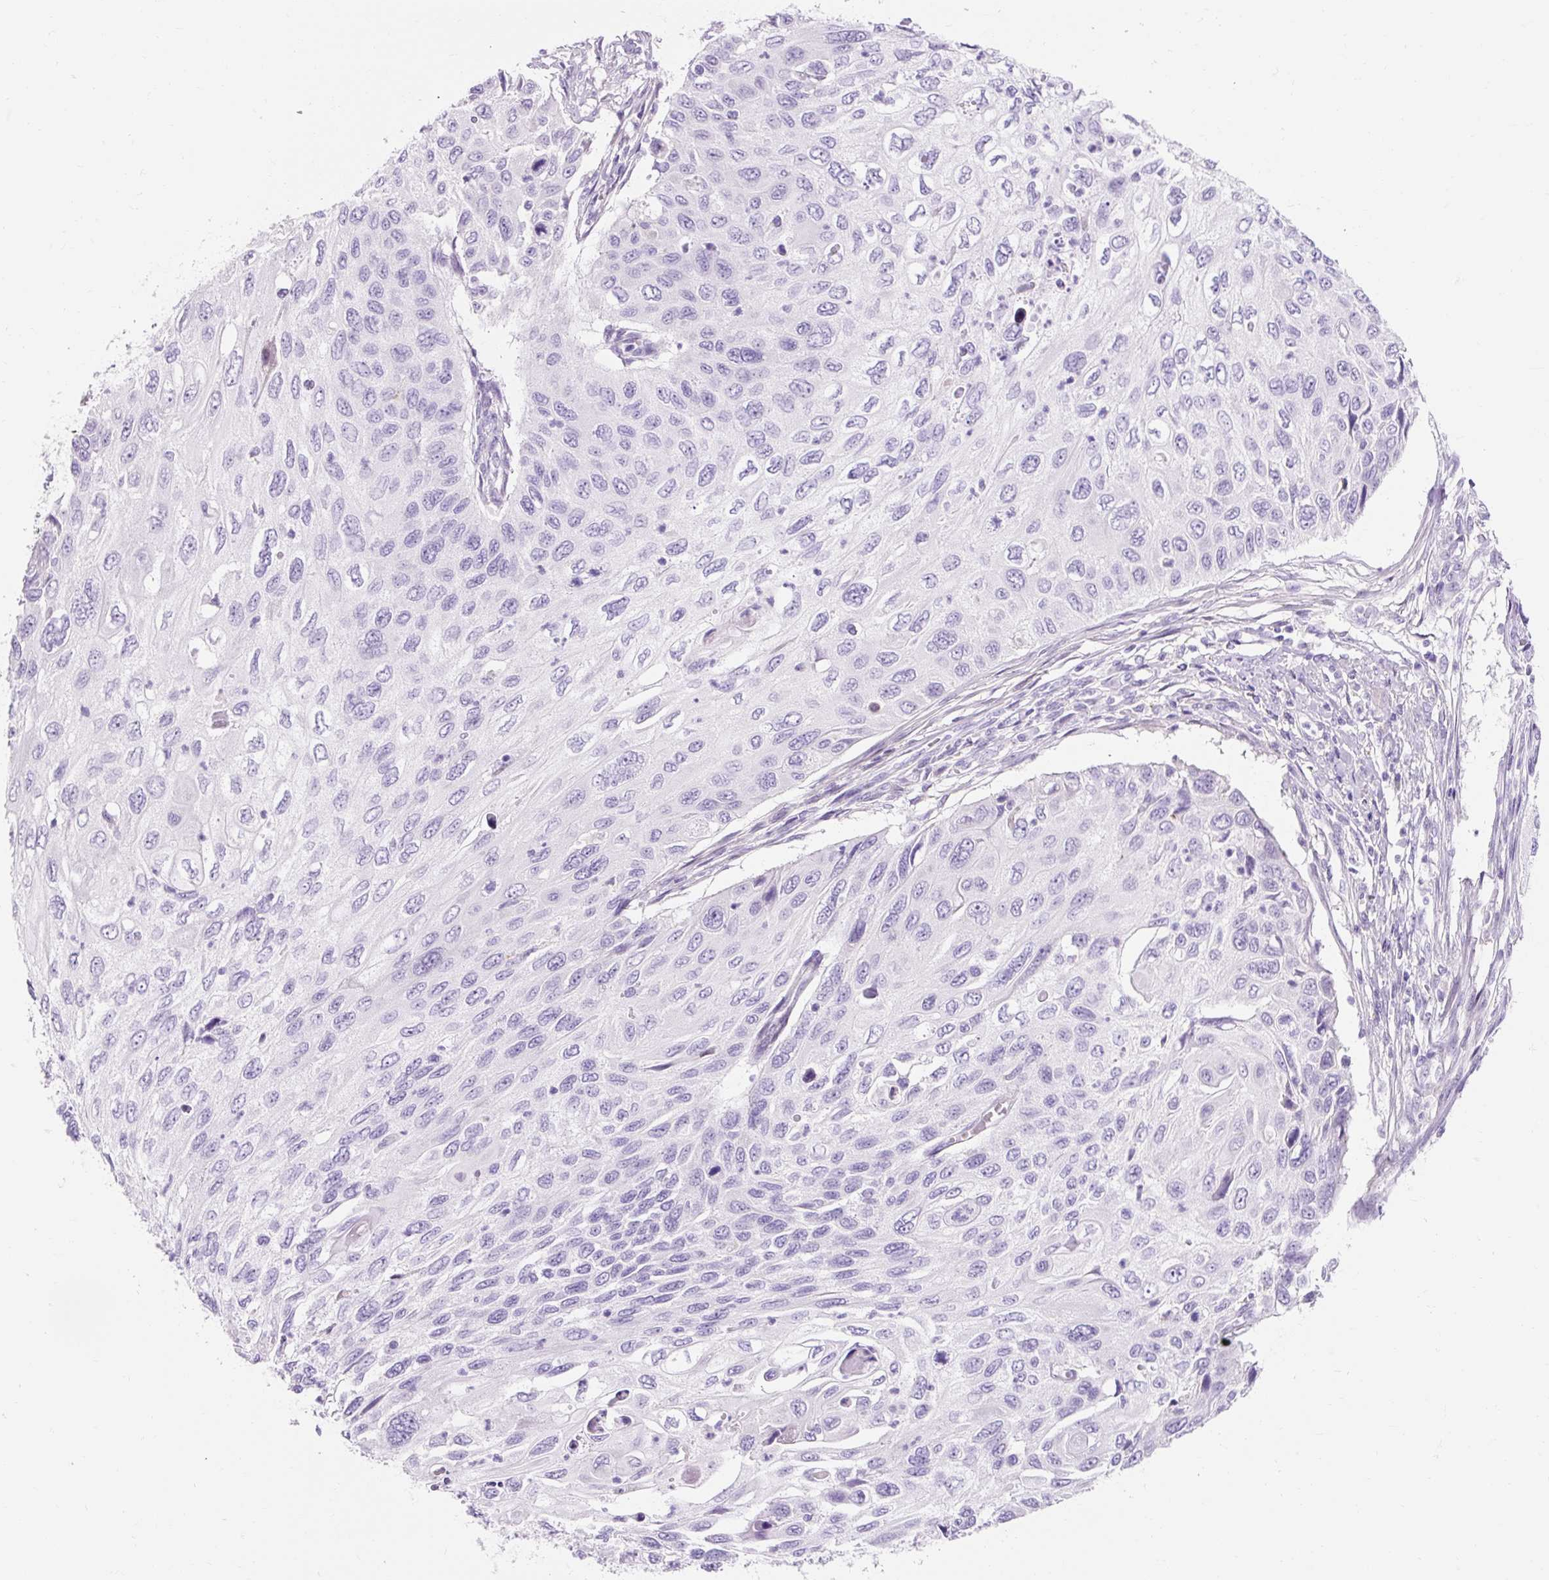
{"staining": {"intensity": "negative", "quantity": "none", "location": "none"}, "tissue": "cervical cancer", "cell_type": "Tumor cells", "image_type": "cancer", "snomed": [{"axis": "morphology", "description": "Squamous cell carcinoma, NOS"}, {"axis": "topography", "description": "Cervix"}], "caption": "A high-resolution histopathology image shows IHC staining of cervical squamous cell carcinoma, which exhibits no significant staining in tumor cells. The staining was performed using DAB to visualize the protein expression in brown, while the nuclei were stained in blue with hematoxylin (Magnification: 20x).", "gene": "CLDN25", "patient": {"sex": "female", "age": 70}}